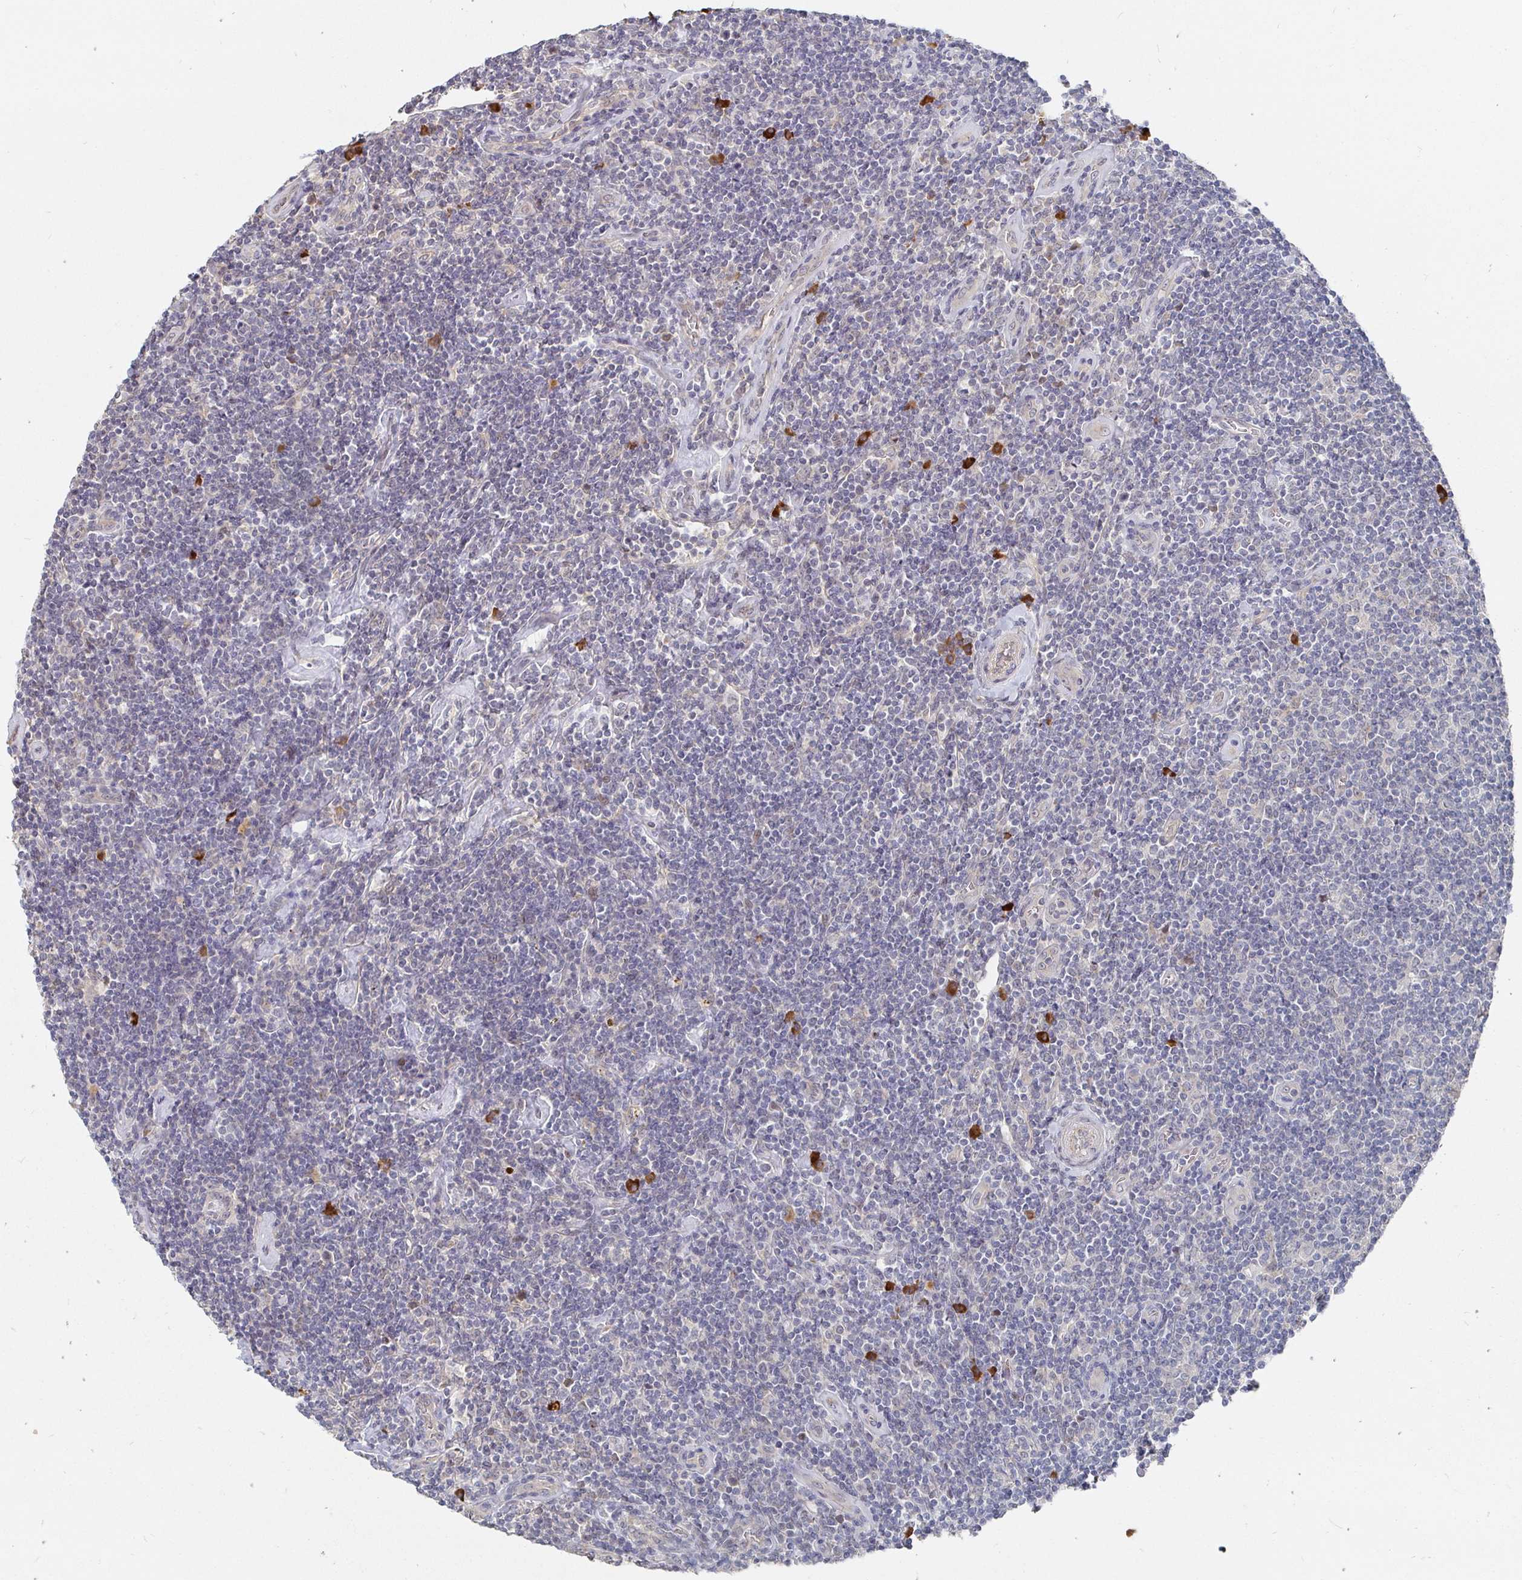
{"staining": {"intensity": "negative", "quantity": "none", "location": "none"}, "tissue": "lymphoma", "cell_type": "Tumor cells", "image_type": "cancer", "snomed": [{"axis": "morphology", "description": "Hodgkin's disease, NOS"}, {"axis": "topography", "description": "Lymph node"}], "caption": "Immunohistochemical staining of human Hodgkin's disease shows no significant expression in tumor cells.", "gene": "MEIS1", "patient": {"sex": "male", "age": 40}}